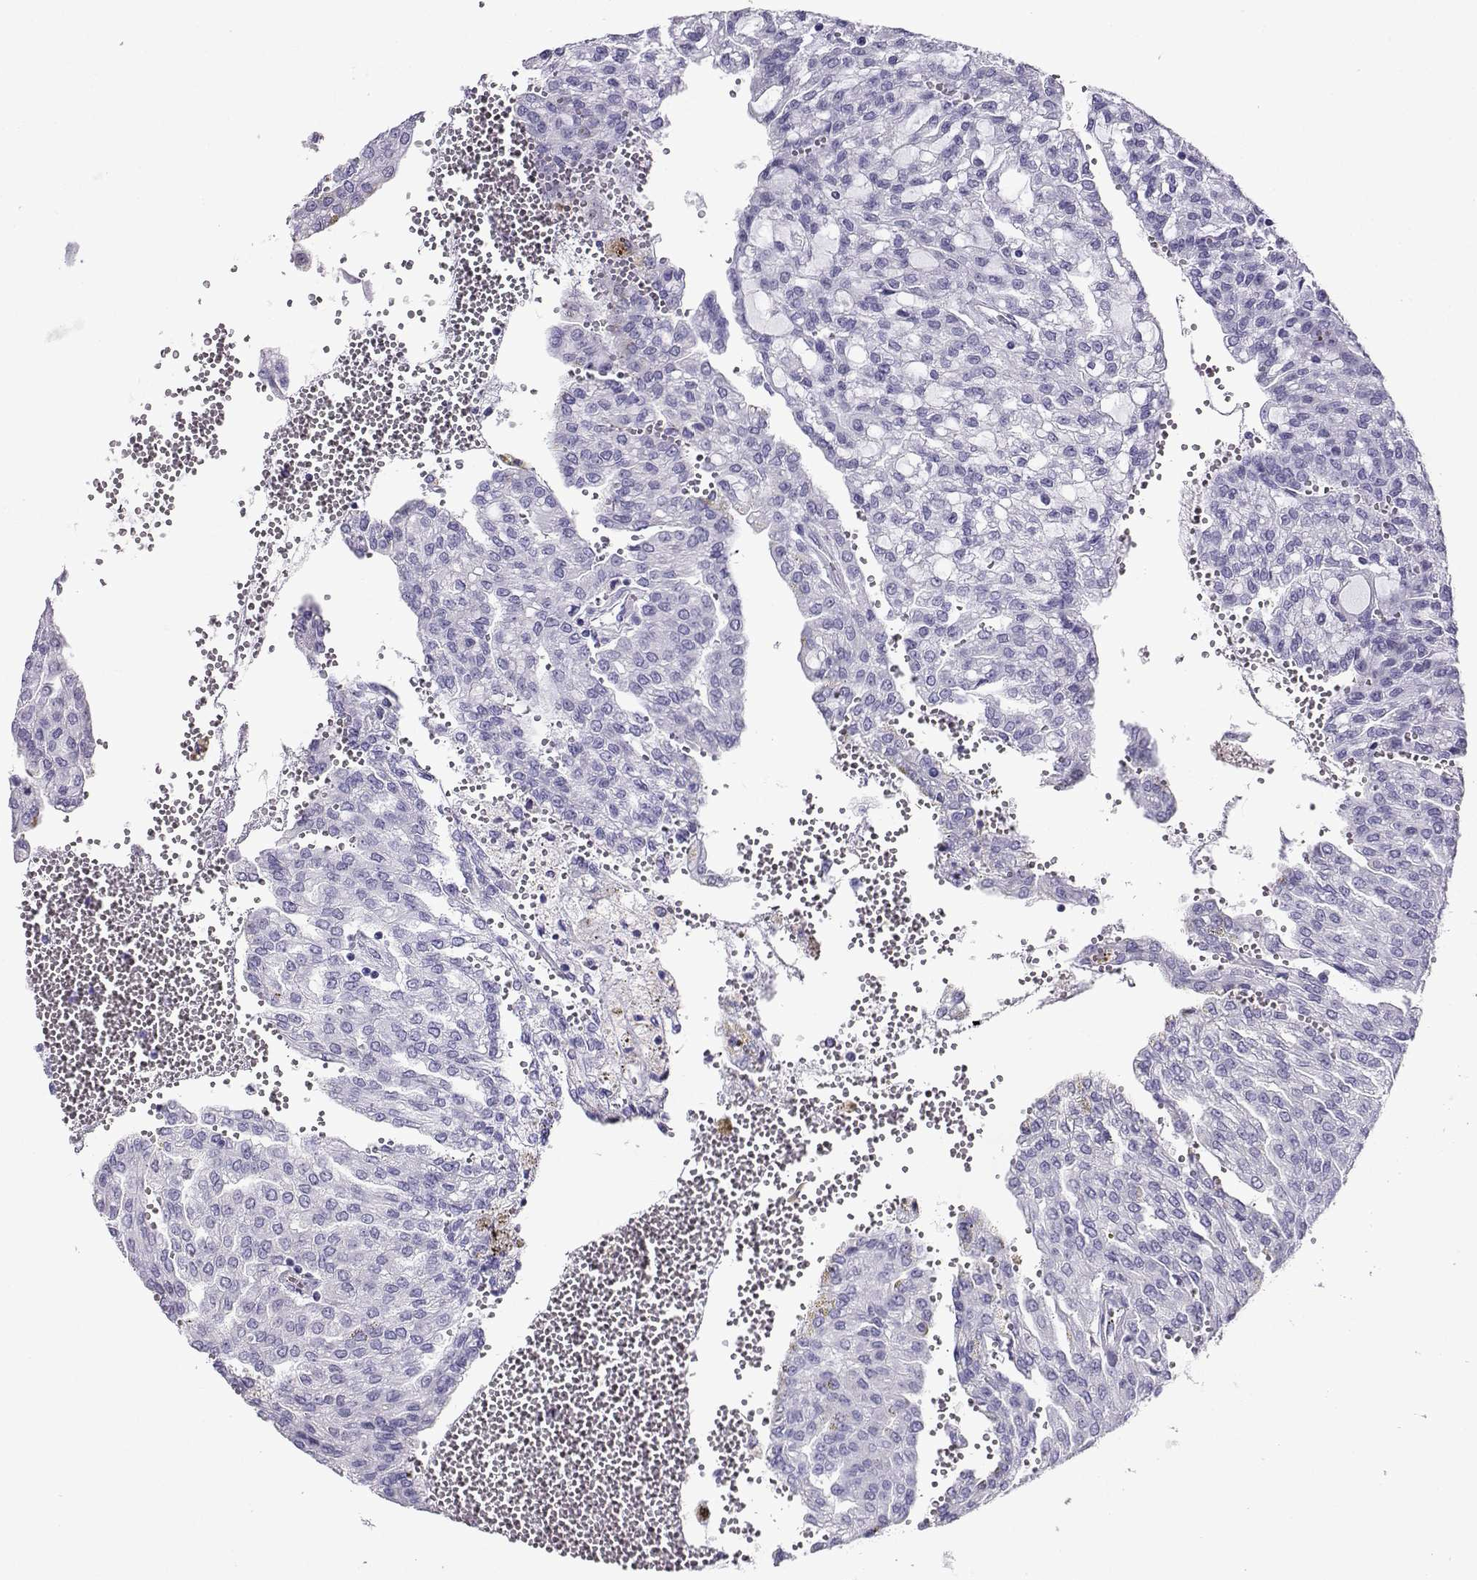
{"staining": {"intensity": "negative", "quantity": "none", "location": "none"}, "tissue": "renal cancer", "cell_type": "Tumor cells", "image_type": "cancer", "snomed": [{"axis": "morphology", "description": "Adenocarcinoma, NOS"}, {"axis": "topography", "description": "Kidney"}], "caption": "This micrograph is of renal cancer stained with immunohistochemistry (IHC) to label a protein in brown with the nuclei are counter-stained blue. There is no staining in tumor cells.", "gene": "CD109", "patient": {"sex": "male", "age": 63}}